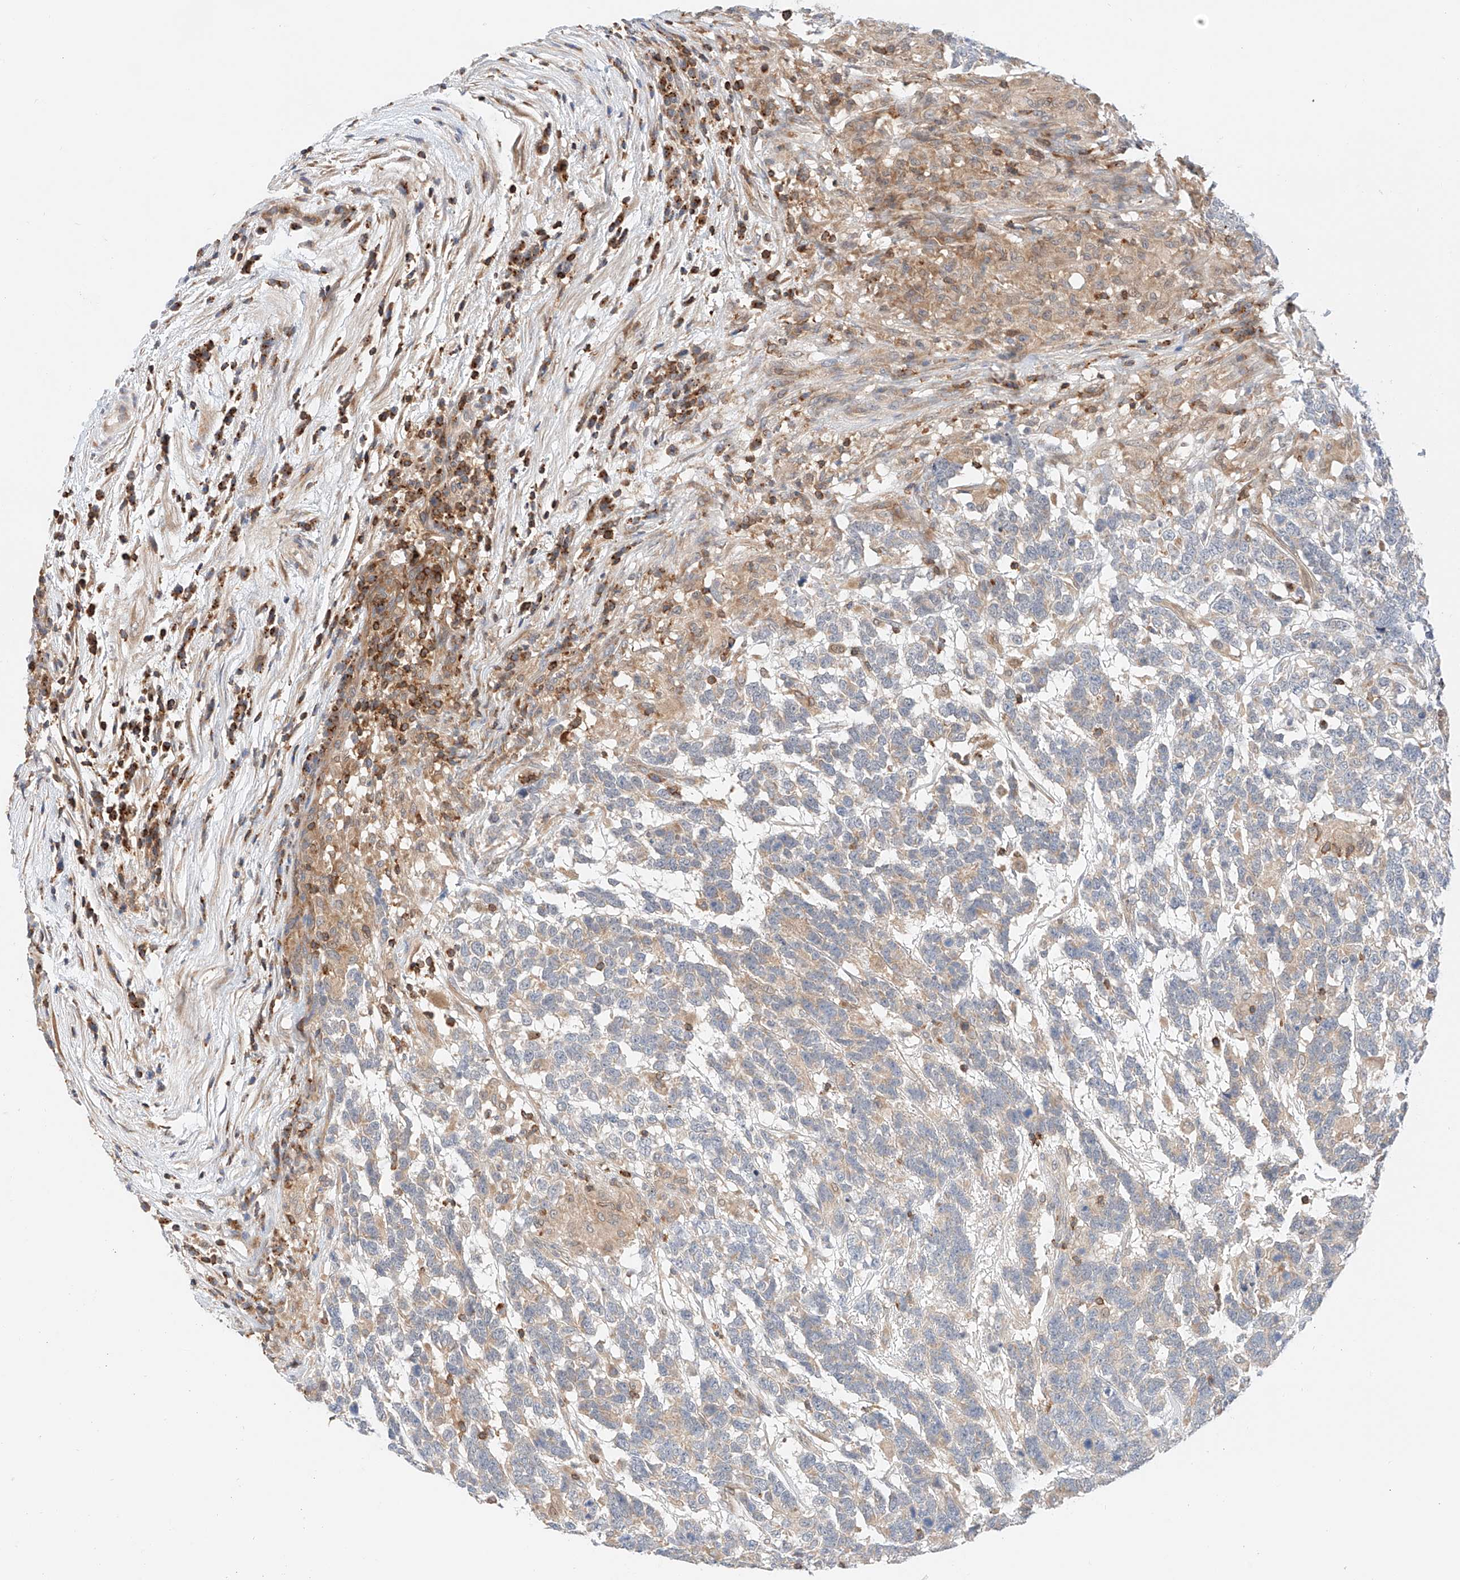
{"staining": {"intensity": "weak", "quantity": "25%-75%", "location": "cytoplasmic/membranous"}, "tissue": "testis cancer", "cell_type": "Tumor cells", "image_type": "cancer", "snomed": [{"axis": "morphology", "description": "Carcinoma, Embryonal, NOS"}, {"axis": "topography", "description": "Testis"}], "caption": "Protein expression analysis of testis embryonal carcinoma shows weak cytoplasmic/membranous expression in about 25%-75% of tumor cells. Using DAB (3,3'-diaminobenzidine) (brown) and hematoxylin (blue) stains, captured at high magnification using brightfield microscopy.", "gene": "MFN2", "patient": {"sex": "male", "age": 26}}